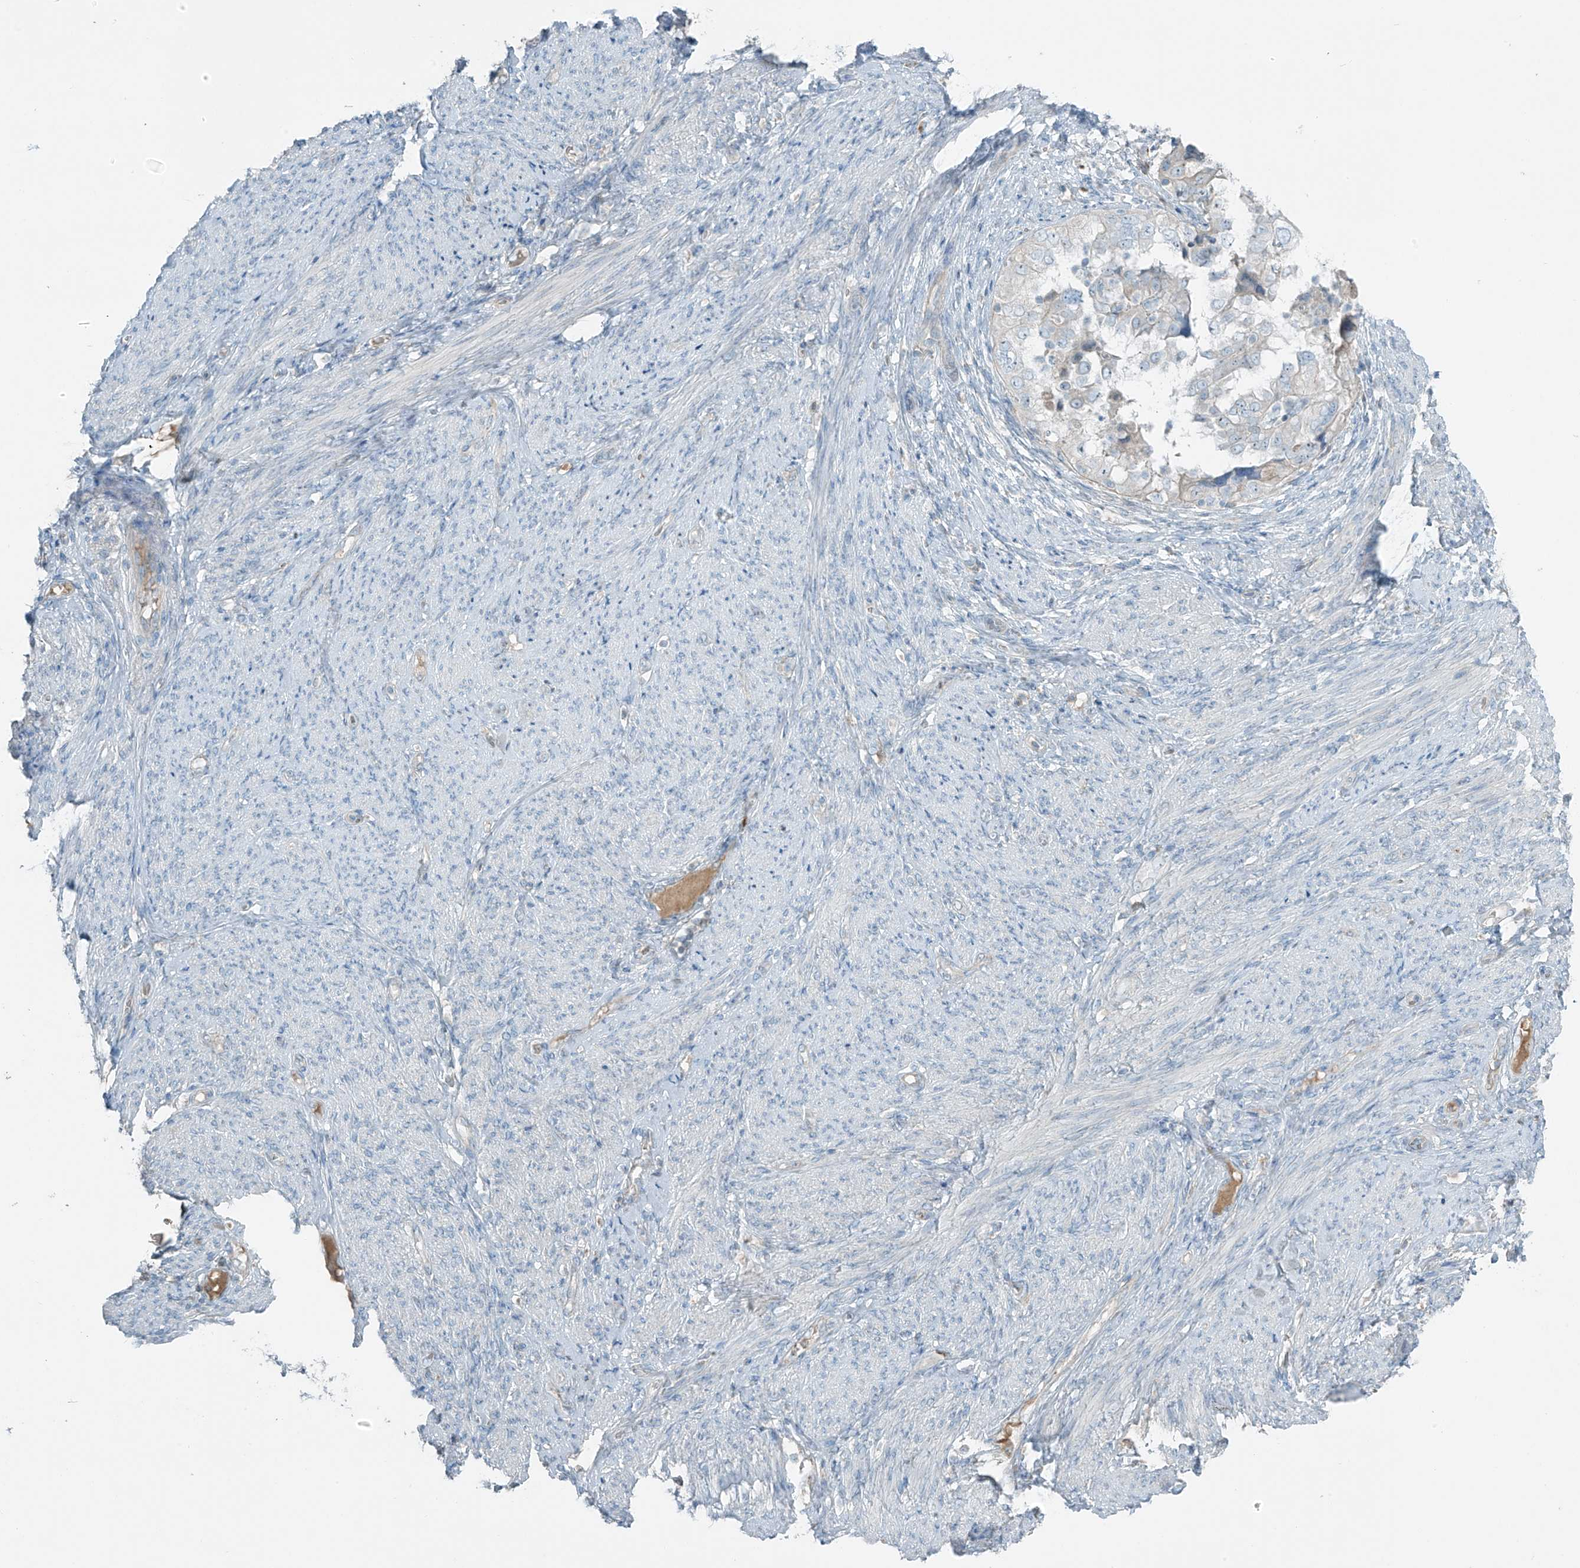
{"staining": {"intensity": "negative", "quantity": "none", "location": "none"}, "tissue": "endometrial cancer", "cell_type": "Tumor cells", "image_type": "cancer", "snomed": [{"axis": "morphology", "description": "Adenocarcinoma, NOS"}, {"axis": "topography", "description": "Endometrium"}], "caption": "Protein analysis of adenocarcinoma (endometrial) shows no significant expression in tumor cells.", "gene": "FAM131C", "patient": {"sex": "female", "age": 85}}